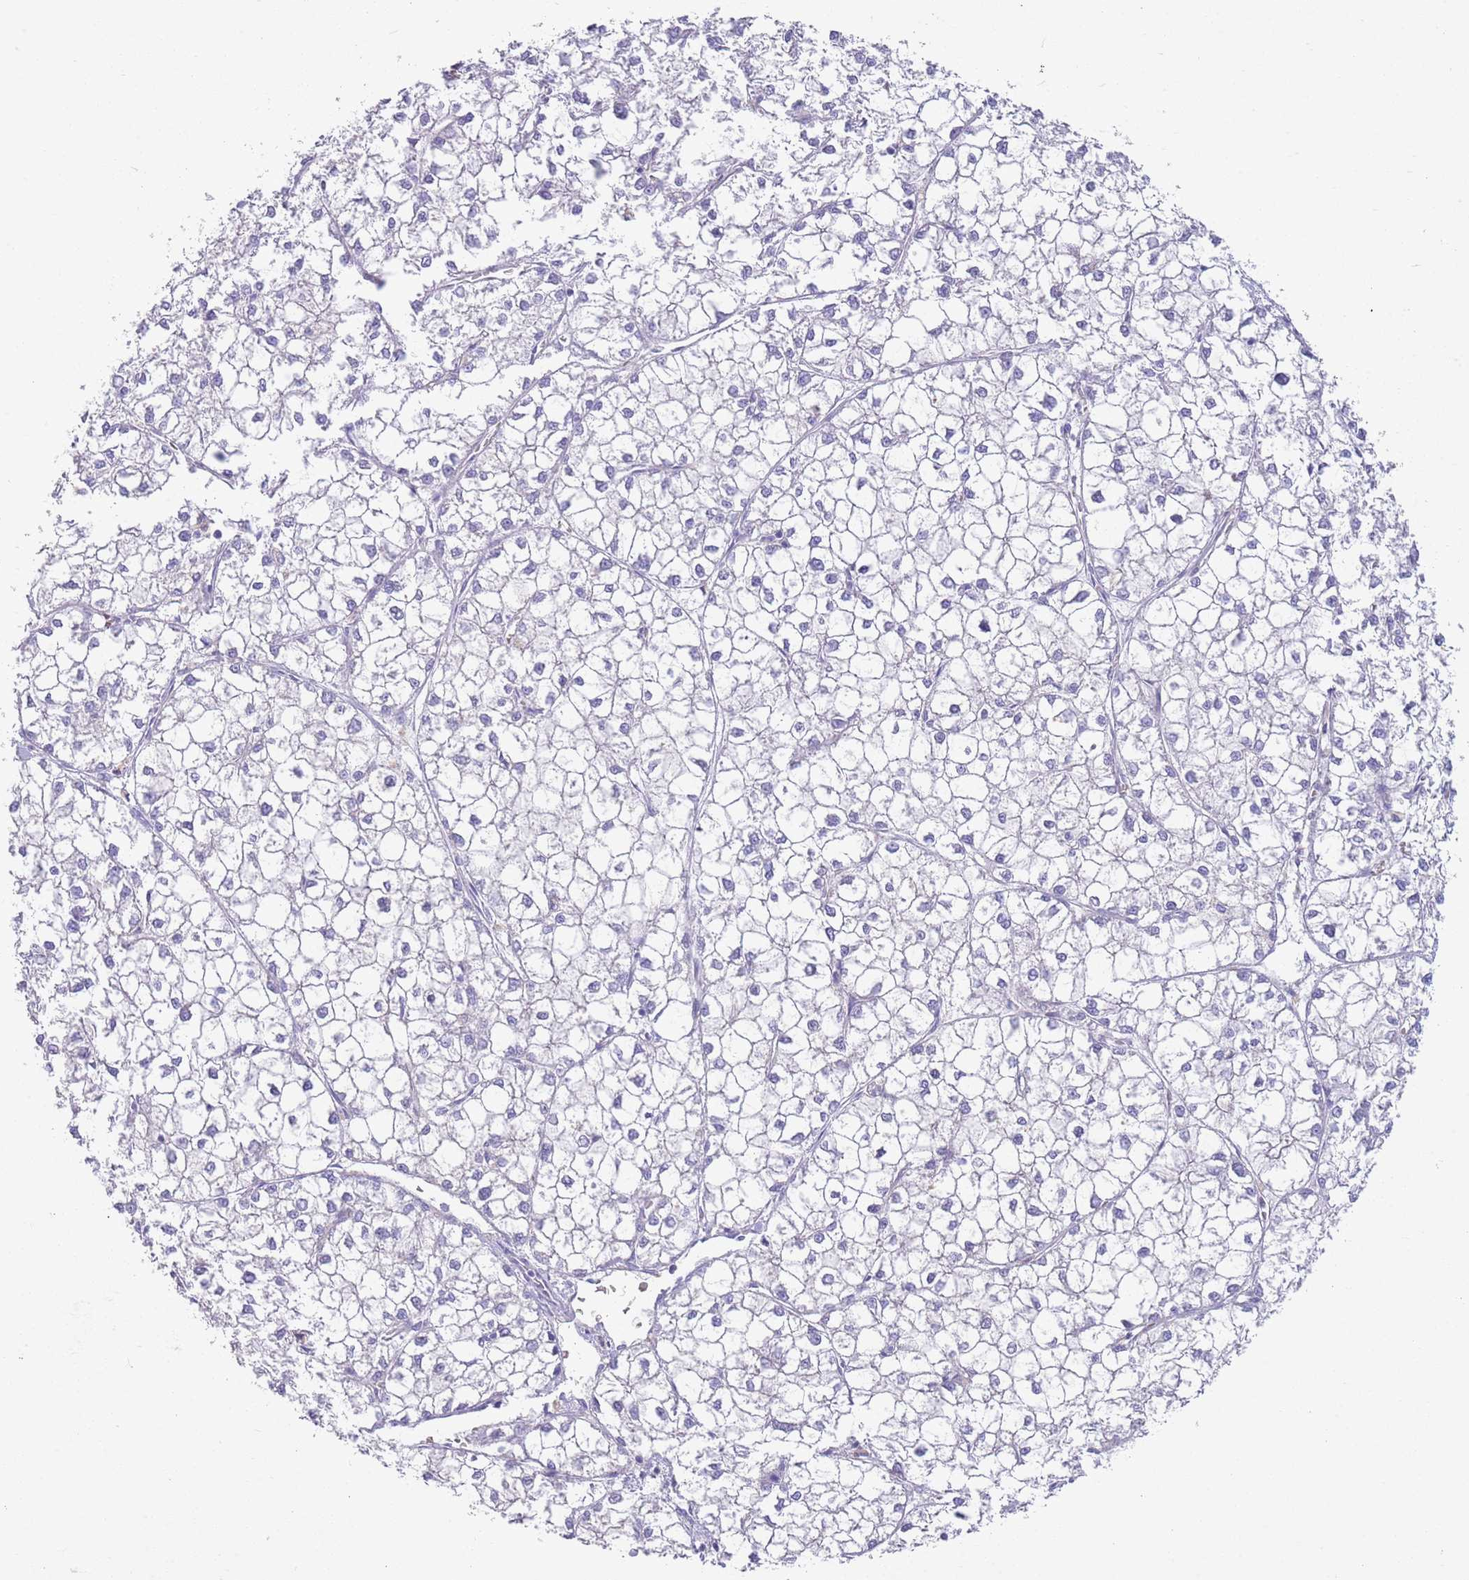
{"staining": {"intensity": "negative", "quantity": "none", "location": "none"}, "tissue": "liver cancer", "cell_type": "Tumor cells", "image_type": "cancer", "snomed": [{"axis": "morphology", "description": "Carcinoma, Hepatocellular, NOS"}, {"axis": "topography", "description": "Liver"}], "caption": "Tumor cells show no significant protein positivity in liver hepatocellular carcinoma. (Immunohistochemistry, brightfield microscopy, high magnification).", "gene": "IGFL4", "patient": {"sex": "female", "age": 43}}